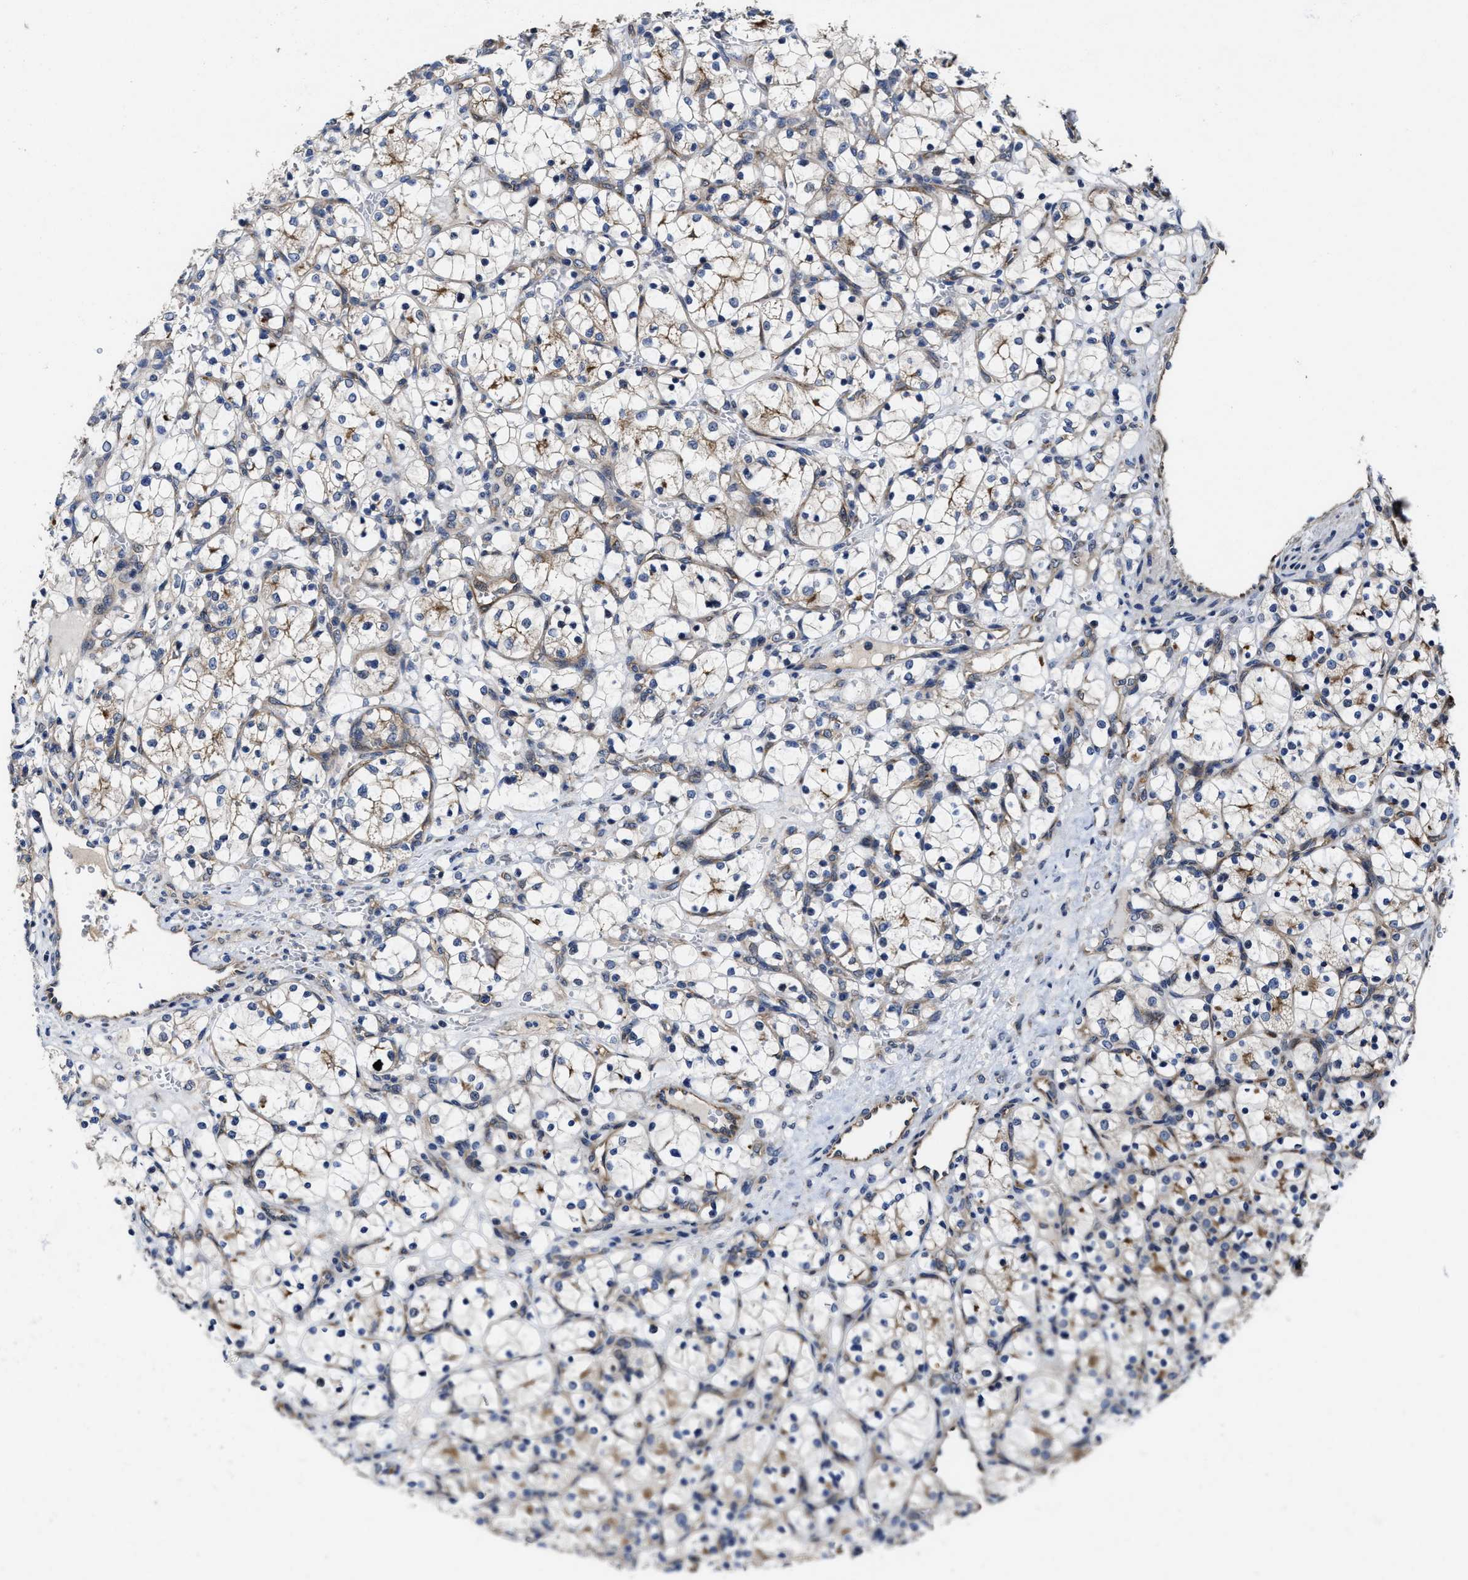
{"staining": {"intensity": "weak", "quantity": ">75%", "location": "cytoplasmic/membranous"}, "tissue": "renal cancer", "cell_type": "Tumor cells", "image_type": "cancer", "snomed": [{"axis": "morphology", "description": "Adenocarcinoma, NOS"}, {"axis": "topography", "description": "Kidney"}], "caption": "Renal cancer (adenocarcinoma) stained with a protein marker displays weak staining in tumor cells.", "gene": "TRAF6", "patient": {"sex": "female", "age": 69}}